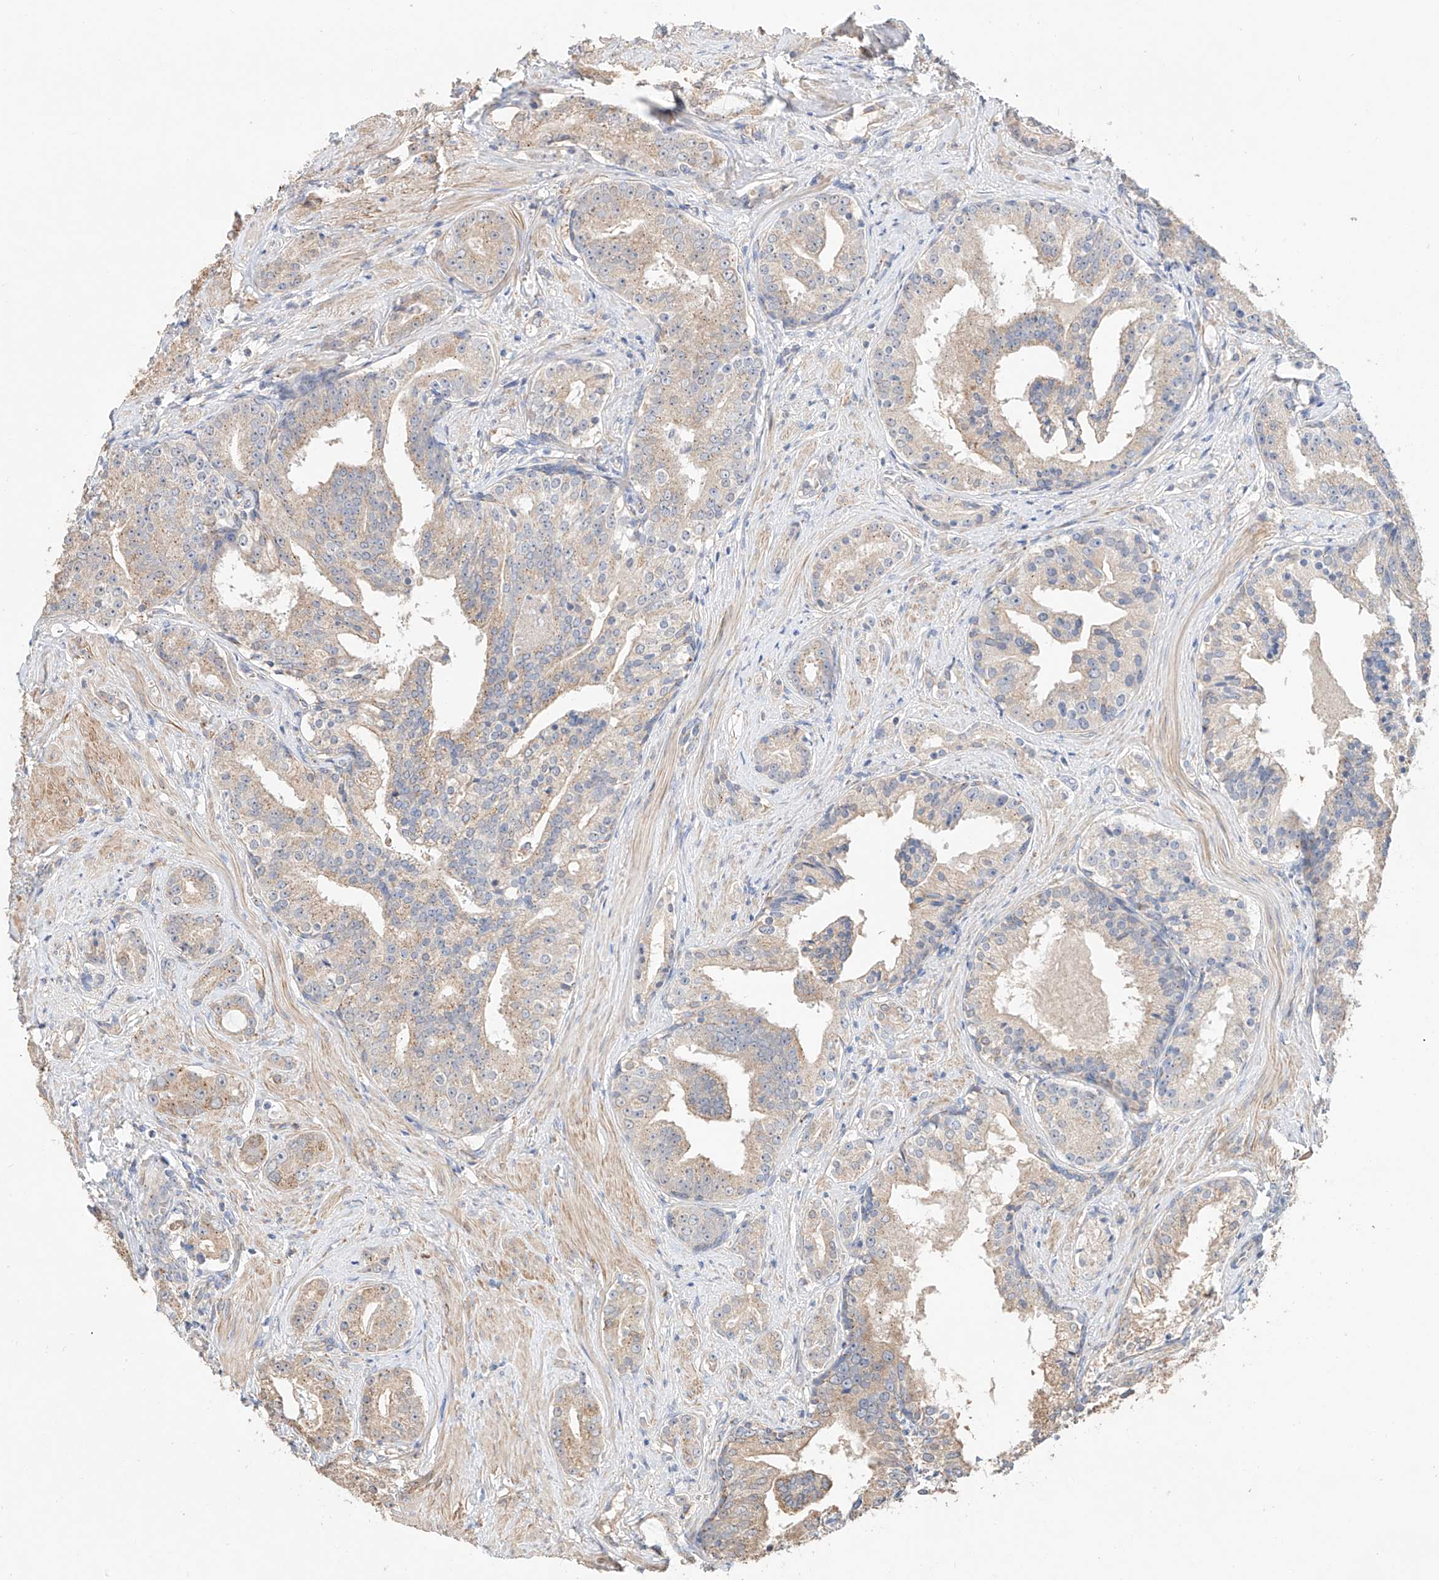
{"staining": {"intensity": "weak", "quantity": "25%-75%", "location": "cytoplasmic/membranous"}, "tissue": "prostate cancer", "cell_type": "Tumor cells", "image_type": "cancer", "snomed": [{"axis": "morphology", "description": "Adenocarcinoma, High grade"}, {"axis": "topography", "description": "Prostate"}], "caption": "Immunohistochemistry of human prostate adenocarcinoma (high-grade) displays low levels of weak cytoplasmic/membranous positivity in approximately 25%-75% of tumor cells. The staining is performed using DAB brown chromogen to label protein expression. The nuclei are counter-stained blue using hematoxylin.", "gene": "MOSPD1", "patient": {"sex": "male", "age": 58}}